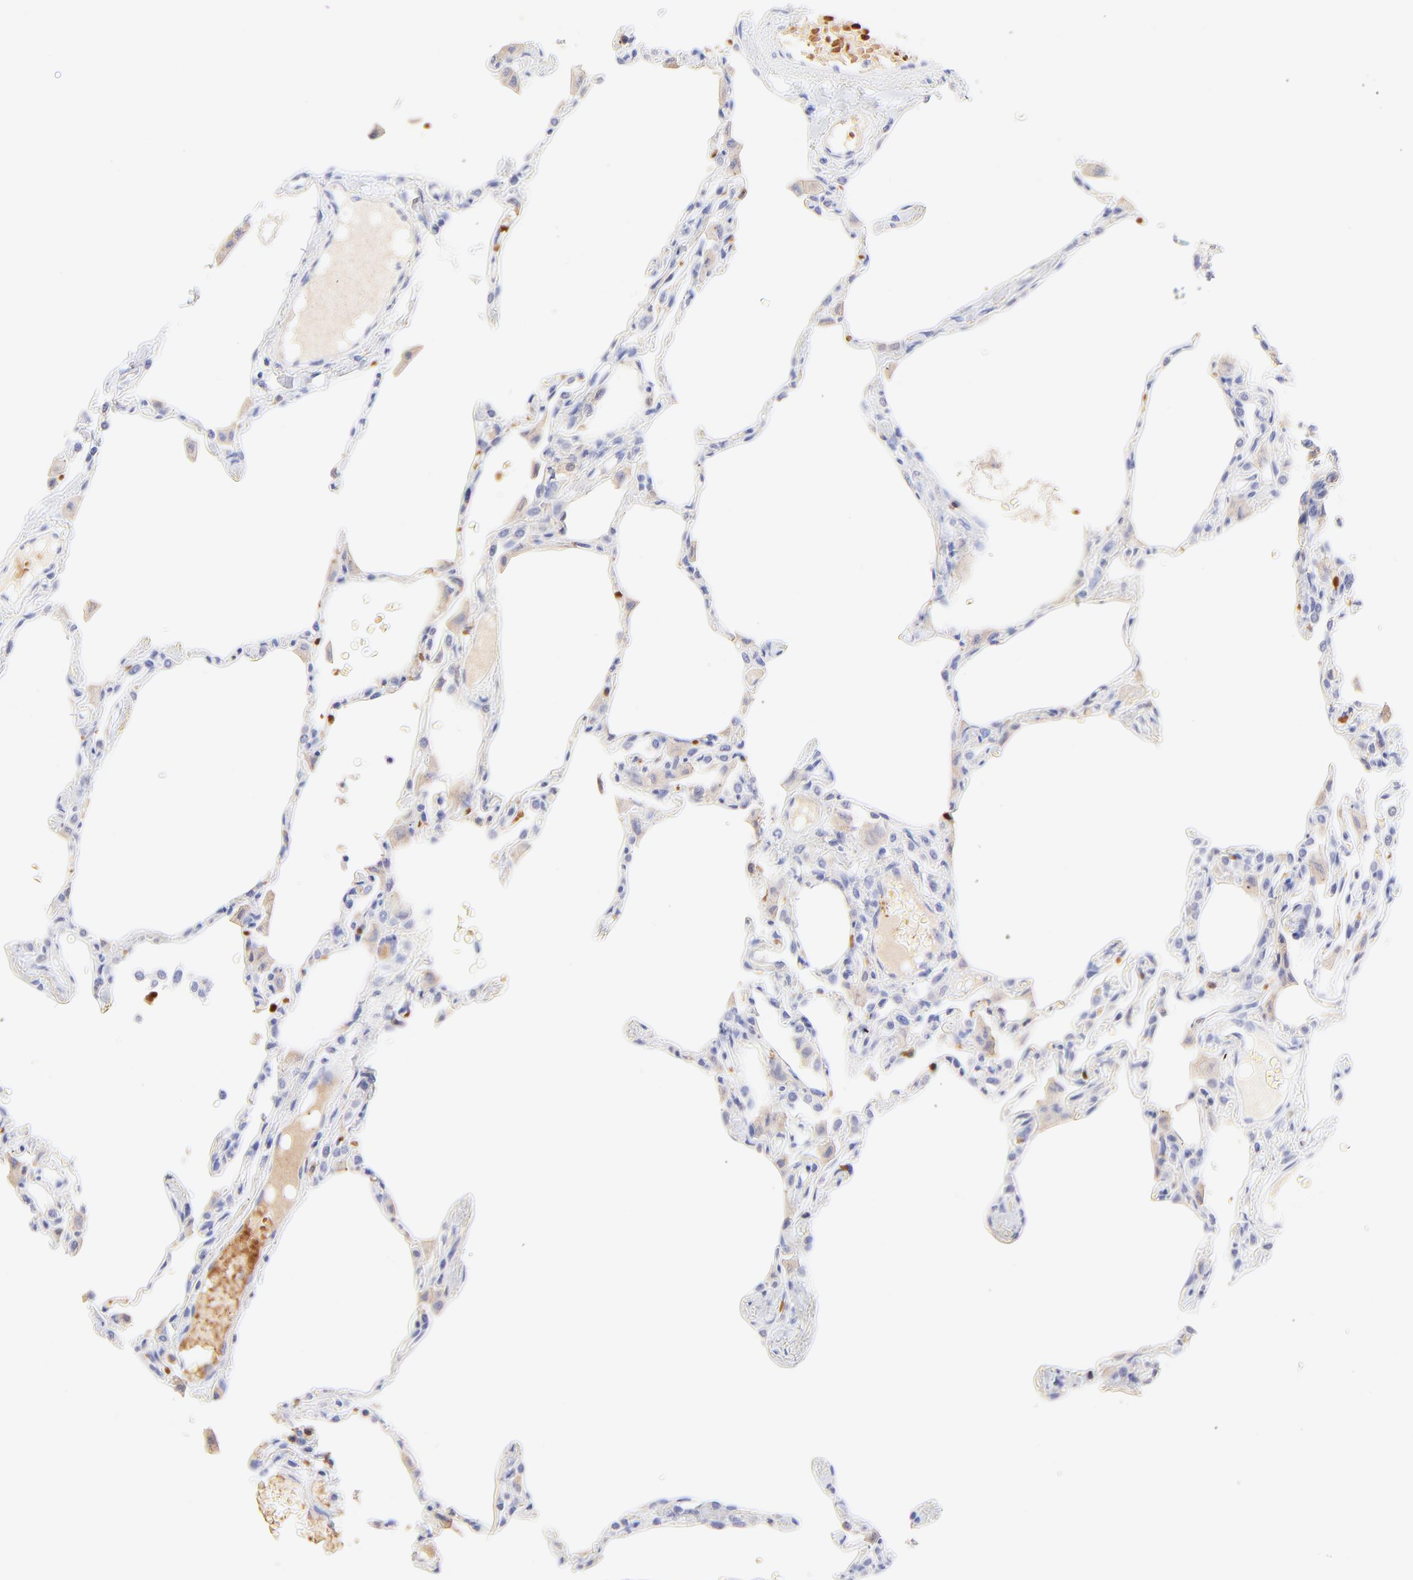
{"staining": {"intensity": "negative", "quantity": "none", "location": "none"}, "tissue": "lung", "cell_type": "Alveolar cells", "image_type": "normal", "snomed": [{"axis": "morphology", "description": "Normal tissue, NOS"}, {"axis": "topography", "description": "Lung"}], "caption": "A photomicrograph of human lung is negative for staining in alveolar cells. (Stains: DAB IHC with hematoxylin counter stain, Microscopy: brightfield microscopy at high magnification).", "gene": "FRMPD3", "patient": {"sex": "female", "age": 49}}